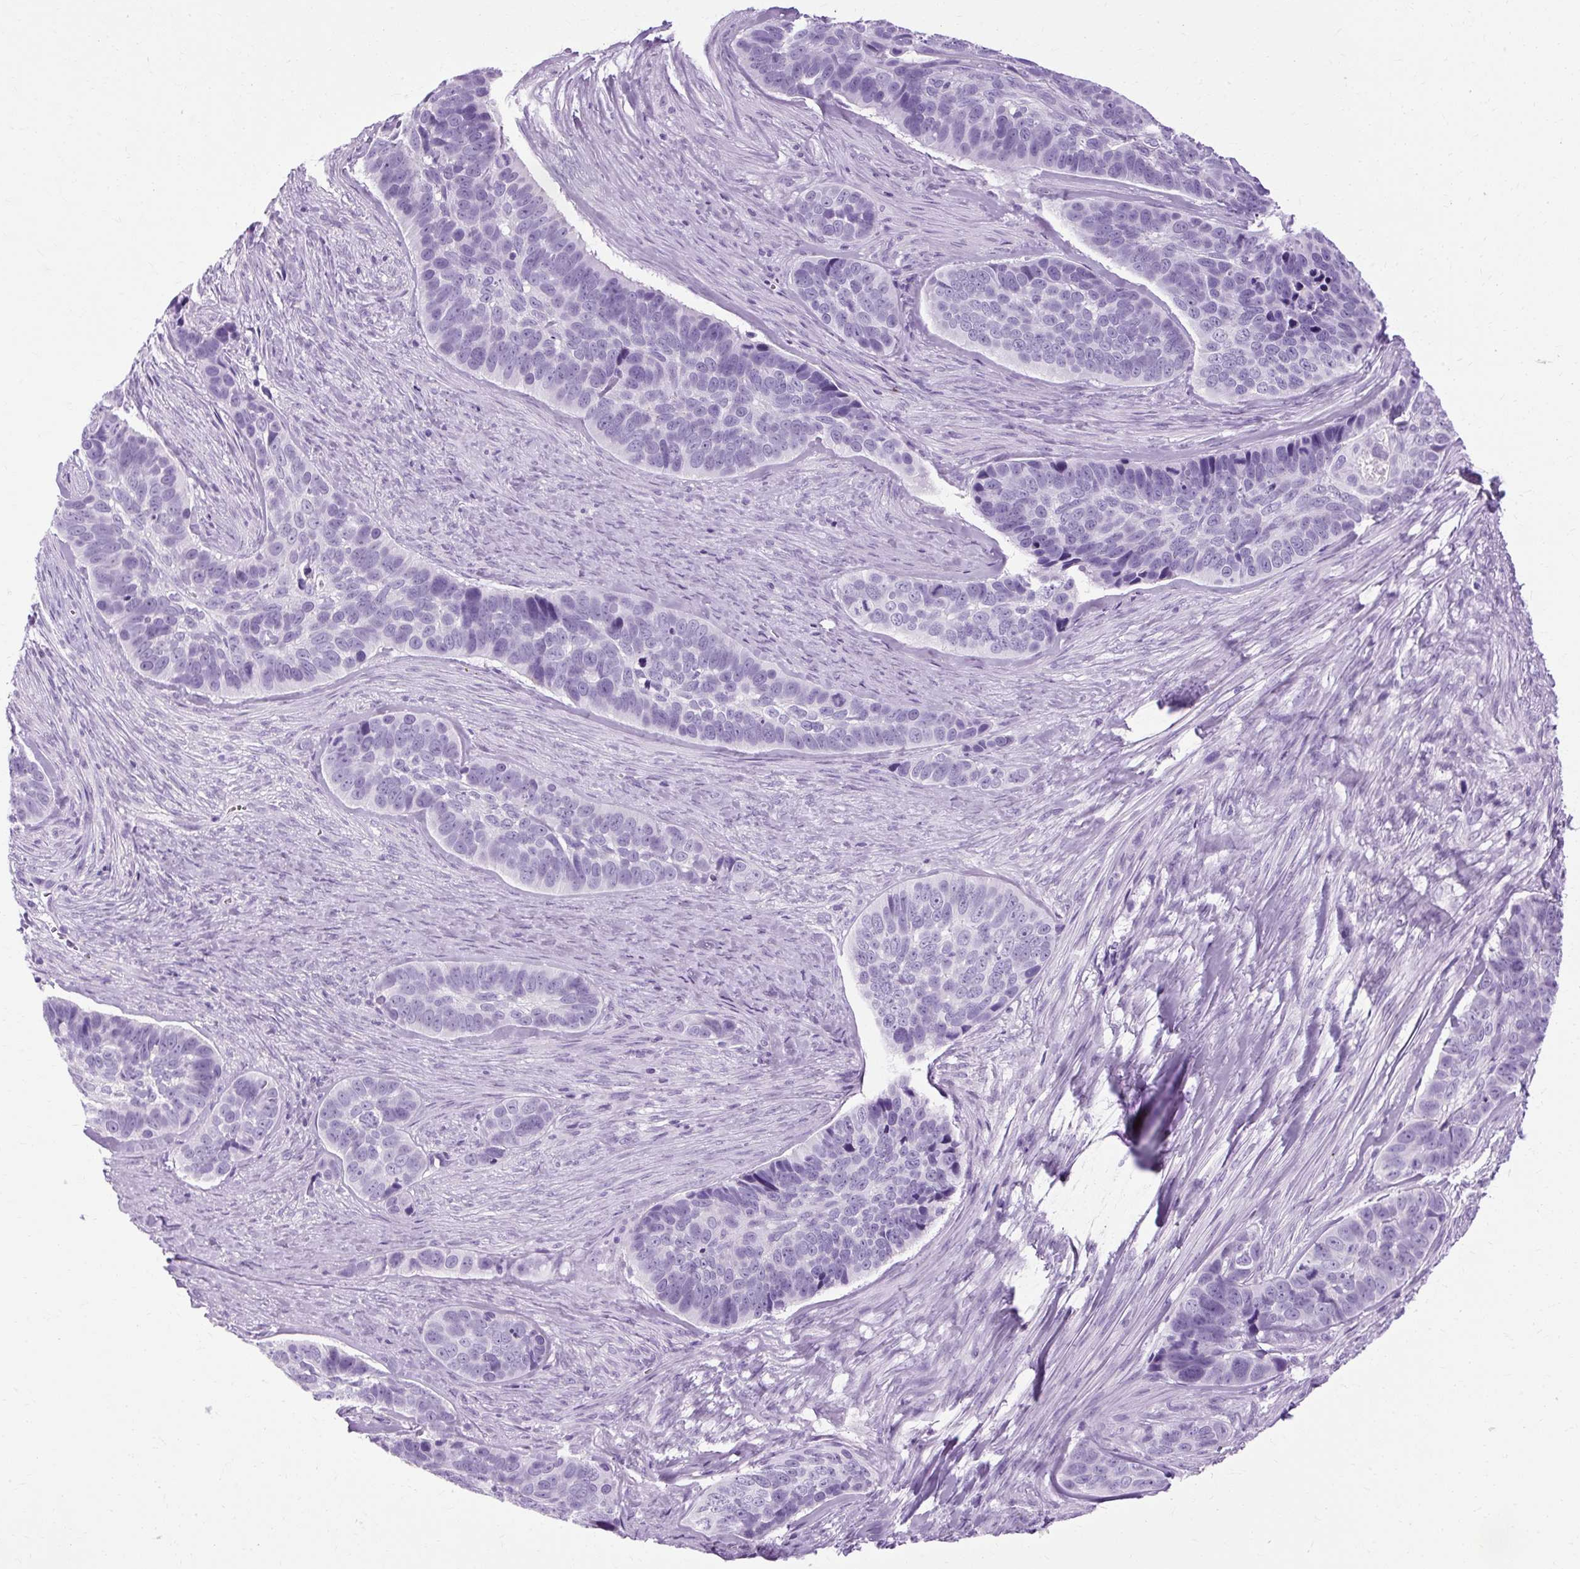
{"staining": {"intensity": "negative", "quantity": "none", "location": "none"}, "tissue": "skin cancer", "cell_type": "Tumor cells", "image_type": "cancer", "snomed": [{"axis": "morphology", "description": "Basal cell carcinoma"}, {"axis": "topography", "description": "Skin"}], "caption": "Immunohistochemical staining of human skin cancer (basal cell carcinoma) demonstrates no significant expression in tumor cells. (Brightfield microscopy of DAB immunohistochemistry (IHC) at high magnification).", "gene": "B3GNT4", "patient": {"sex": "female", "age": 82}}